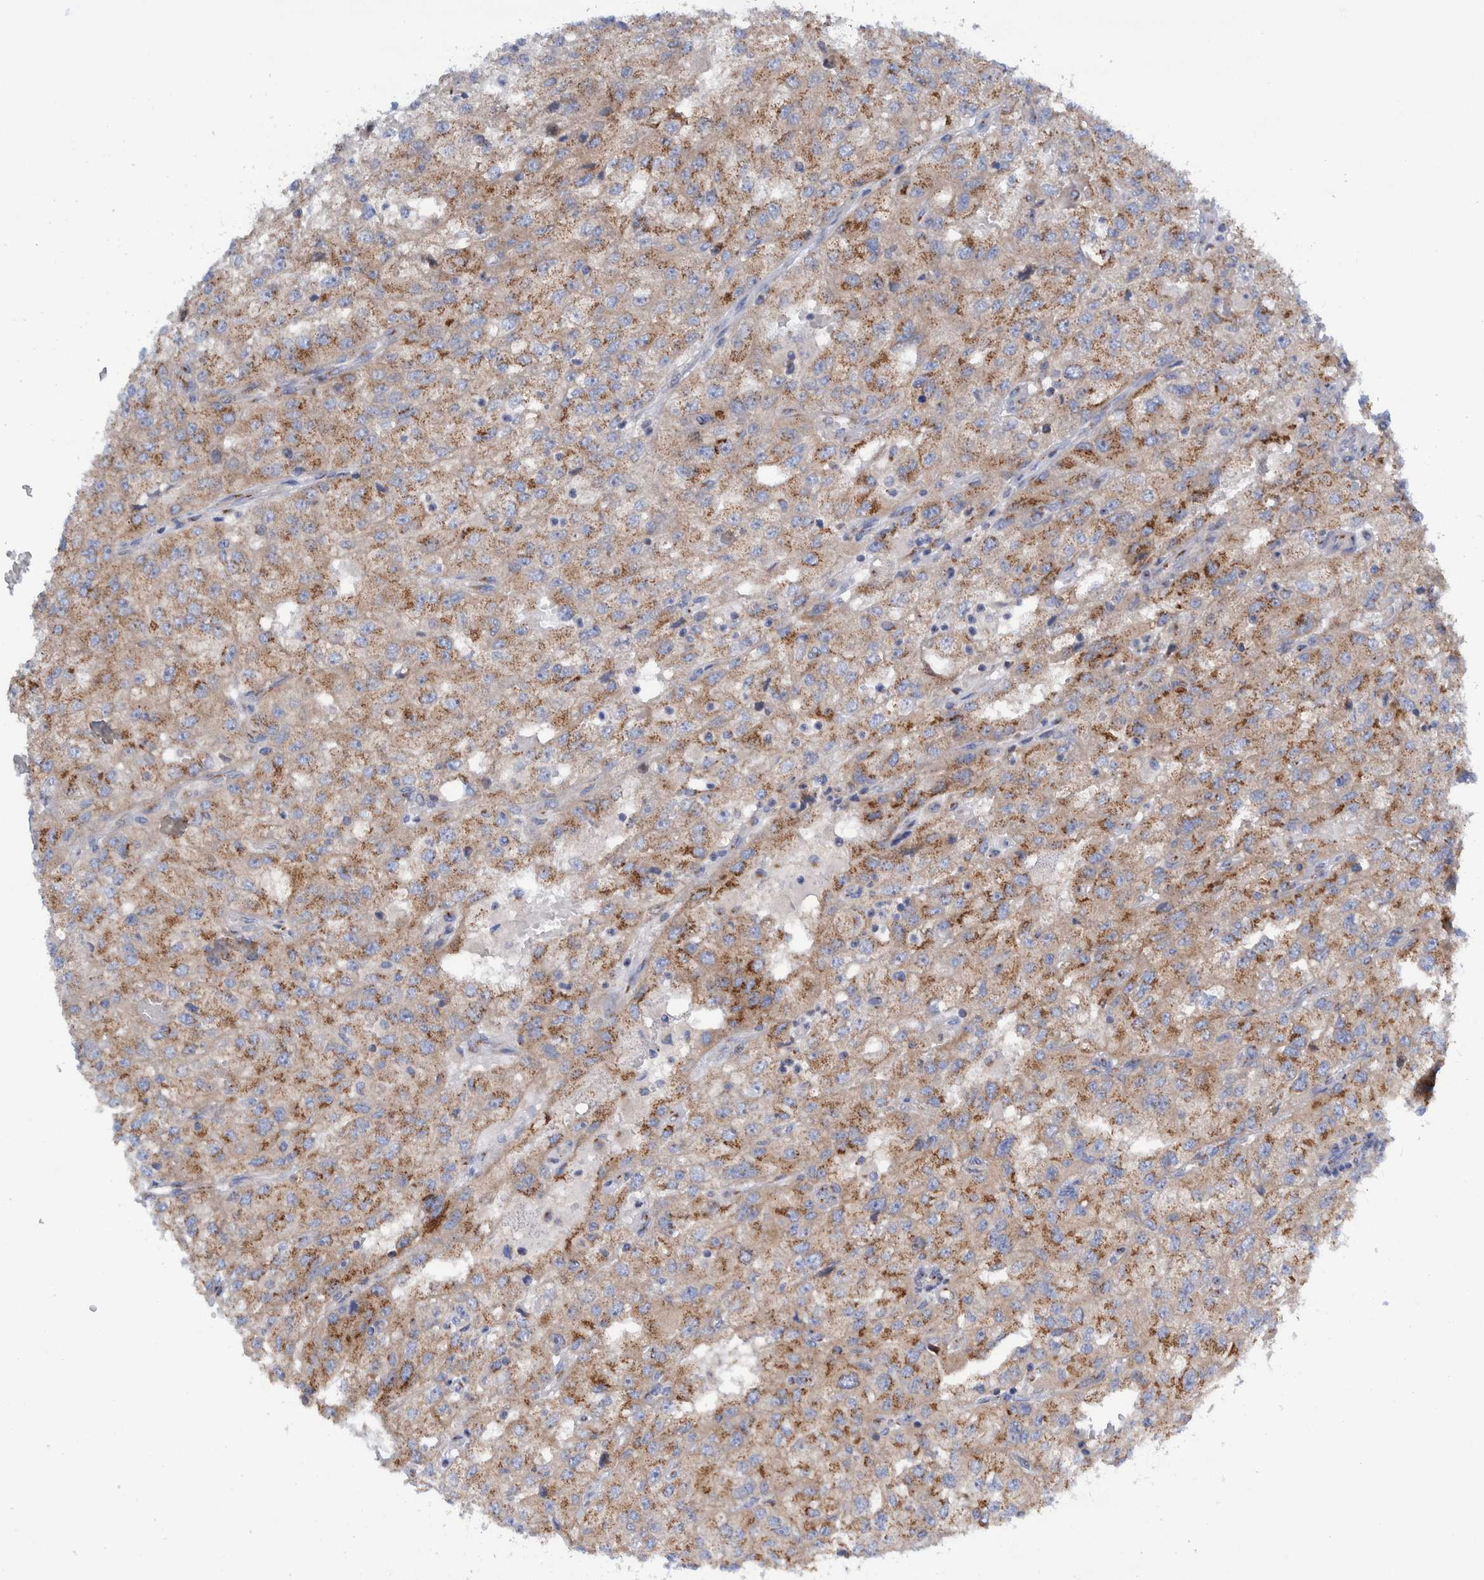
{"staining": {"intensity": "moderate", "quantity": ">75%", "location": "cytoplasmic/membranous"}, "tissue": "renal cancer", "cell_type": "Tumor cells", "image_type": "cancer", "snomed": [{"axis": "morphology", "description": "Adenocarcinoma, NOS"}, {"axis": "topography", "description": "Kidney"}], "caption": "There is medium levels of moderate cytoplasmic/membranous positivity in tumor cells of renal cancer, as demonstrated by immunohistochemical staining (brown color).", "gene": "TRIM58", "patient": {"sex": "female", "age": 54}}